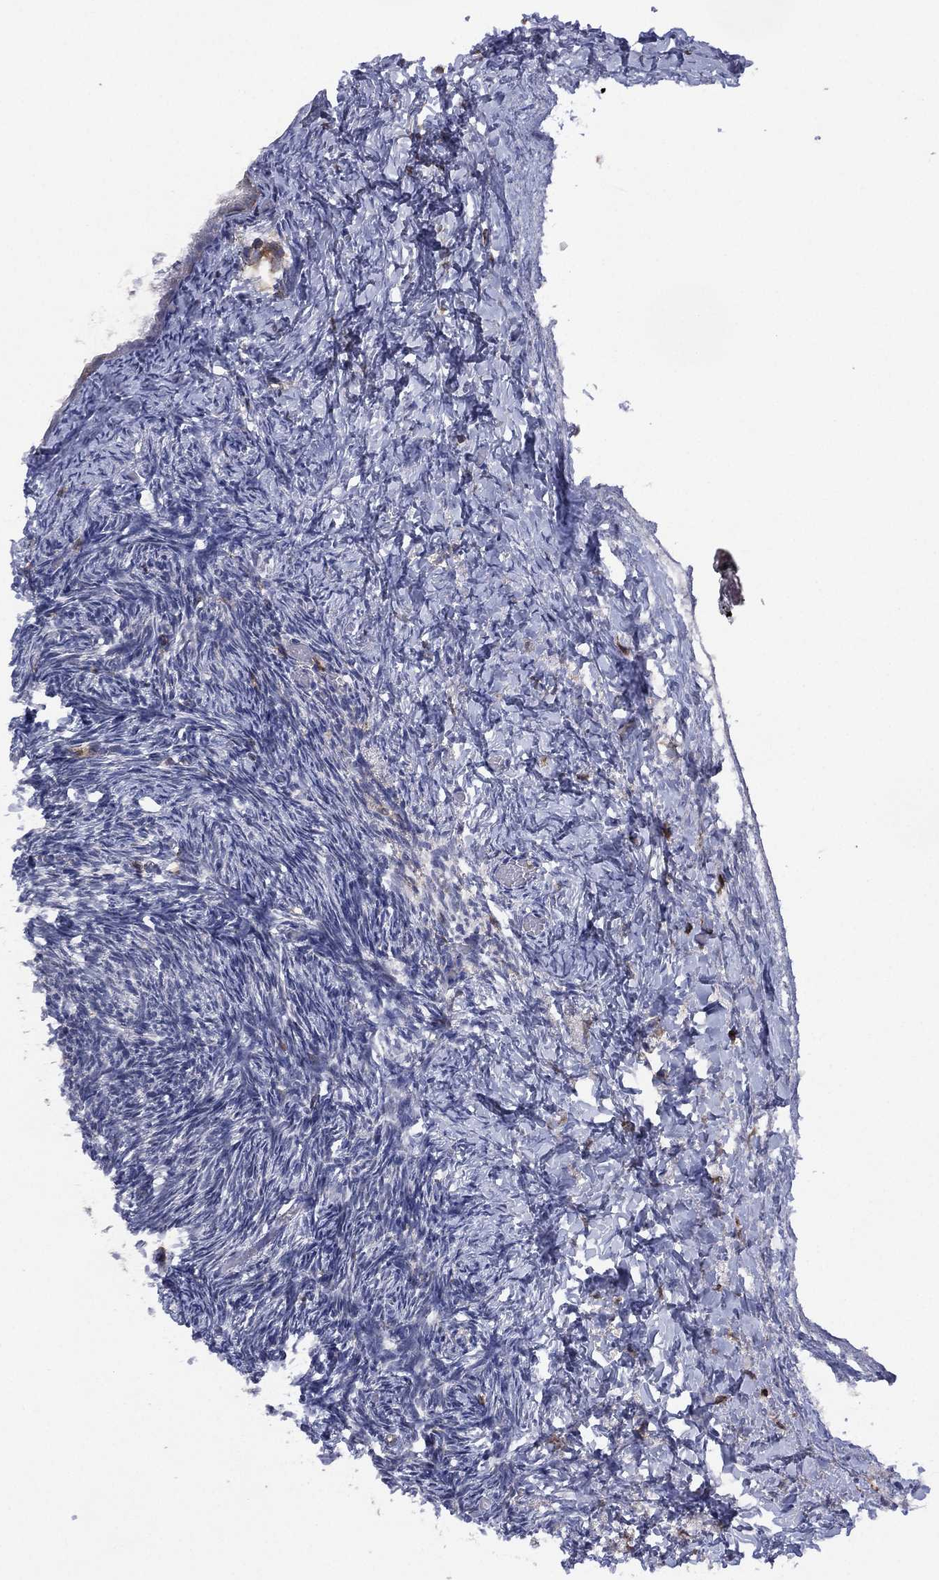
{"staining": {"intensity": "negative", "quantity": "none", "location": "none"}, "tissue": "ovary", "cell_type": "Follicle cells", "image_type": "normal", "snomed": [{"axis": "morphology", "description": "Normal tissue, NOS"}, {"axis": "topography", "description": "Ovary"}], "caption": "Histopathology image shows no significant protein staining in follicle cells of normal ovary. (Brightfield microscopy of DAB immunohistochemistry at high magnification).", "gene": "DOCK8", "patient": {"sex": "female", "age": 39}}